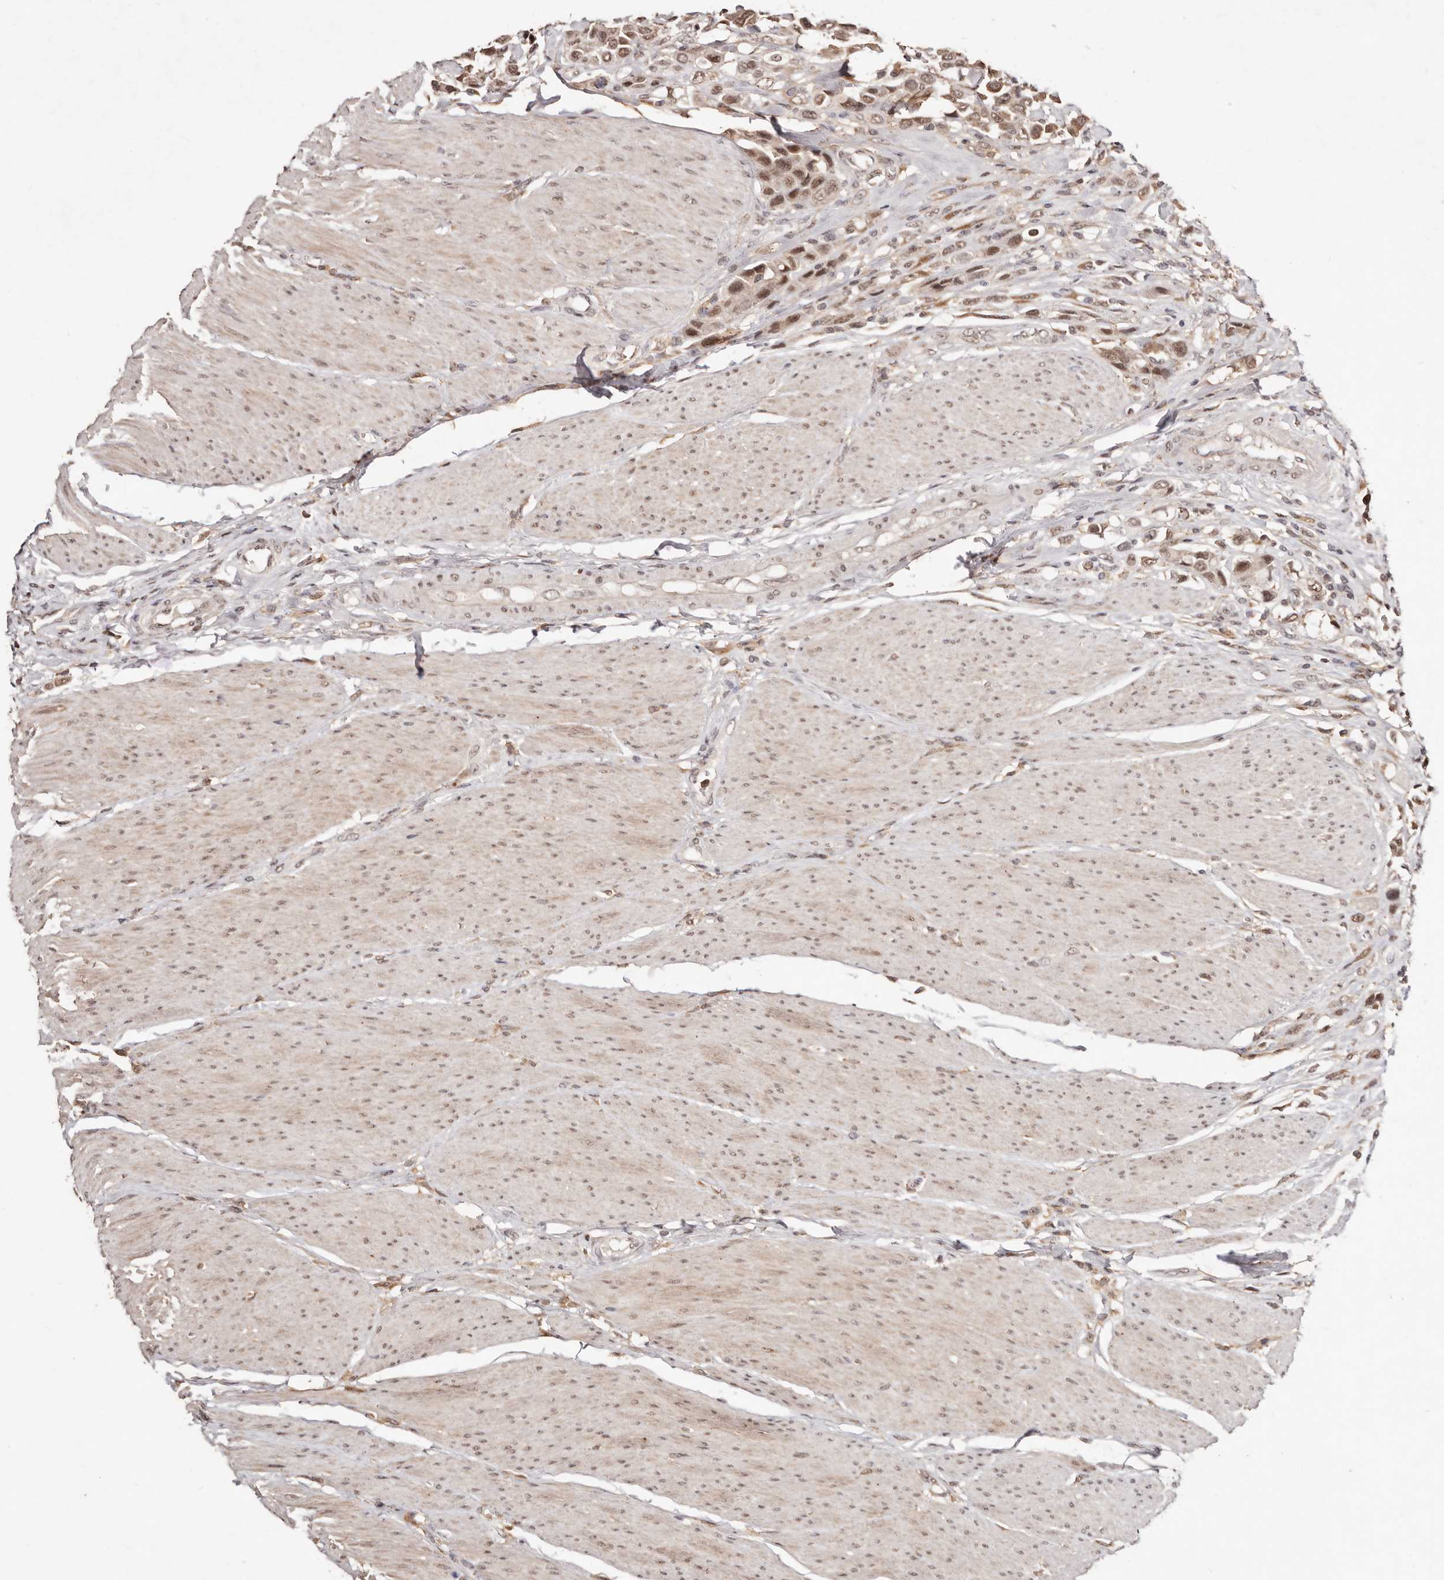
{"staining": {"intensity": "moderate", "quantity": ">75%", "location": "cytoplasmic/membranous,nuclear"}, "tissue": "urothelial cancer", "cell_type": "Tumor cells", "image_type": "cancer", "snomed": [{"axis": "morphology", "description": "Urothelial carcinoma, High grade"}, {"axis": "topography", "description": "Urinary bladder"}], "caption": "Human high-grade urothelial carcinoma stained for a protein (brown) exhibits moderate cytoplasmic/membranous and nuclear positive positivity in approximately >75% of tumor cells.", "gene": "BICRAL", "patient": {"sex": "male", "age": 50}}